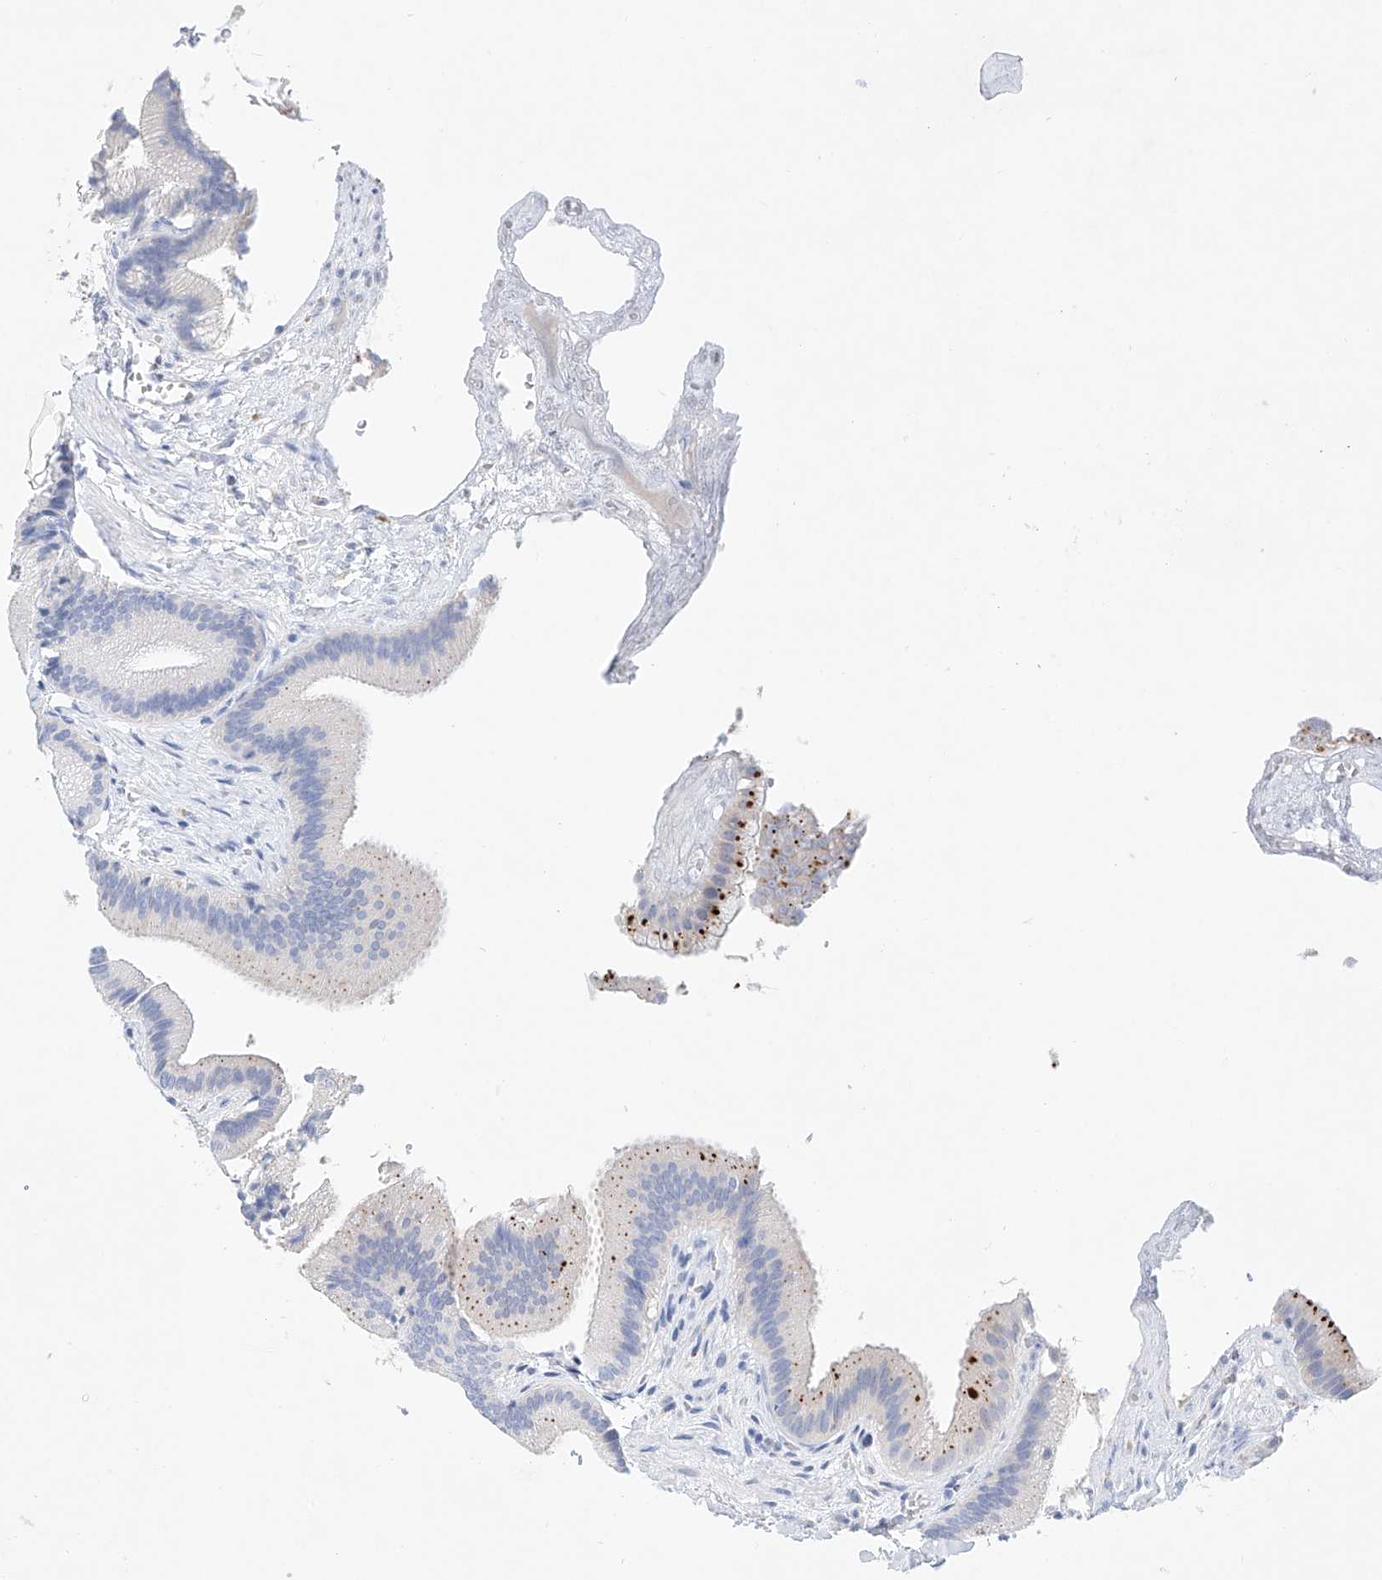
{"staining": {"intensity": "strong", "quantity": "<25%", "location": "cytoplasmic/membranous"}, "tissue": "gallbladder", "cell_type": "Glandular cells", "image_type": "normal", "snomed": [{"axis": "morphology", "description": "Normal tissue, NOS"}, {"axis": "topography", "description": "Gallbladder"}], "caption": "The histopathology image reveals immunohistochemical staining of normal gallbladder. There is strong cytoplasmic/membranous staining is seen in about <25% of glandular cells. The staining was performed using DAB to visualize the protein expression in brown, while the nuclei were stained in blue with hematoxylin (Magnification: 20x).", "gene": "LURAP1", "patient": {"sex": "male", "age": 55}}